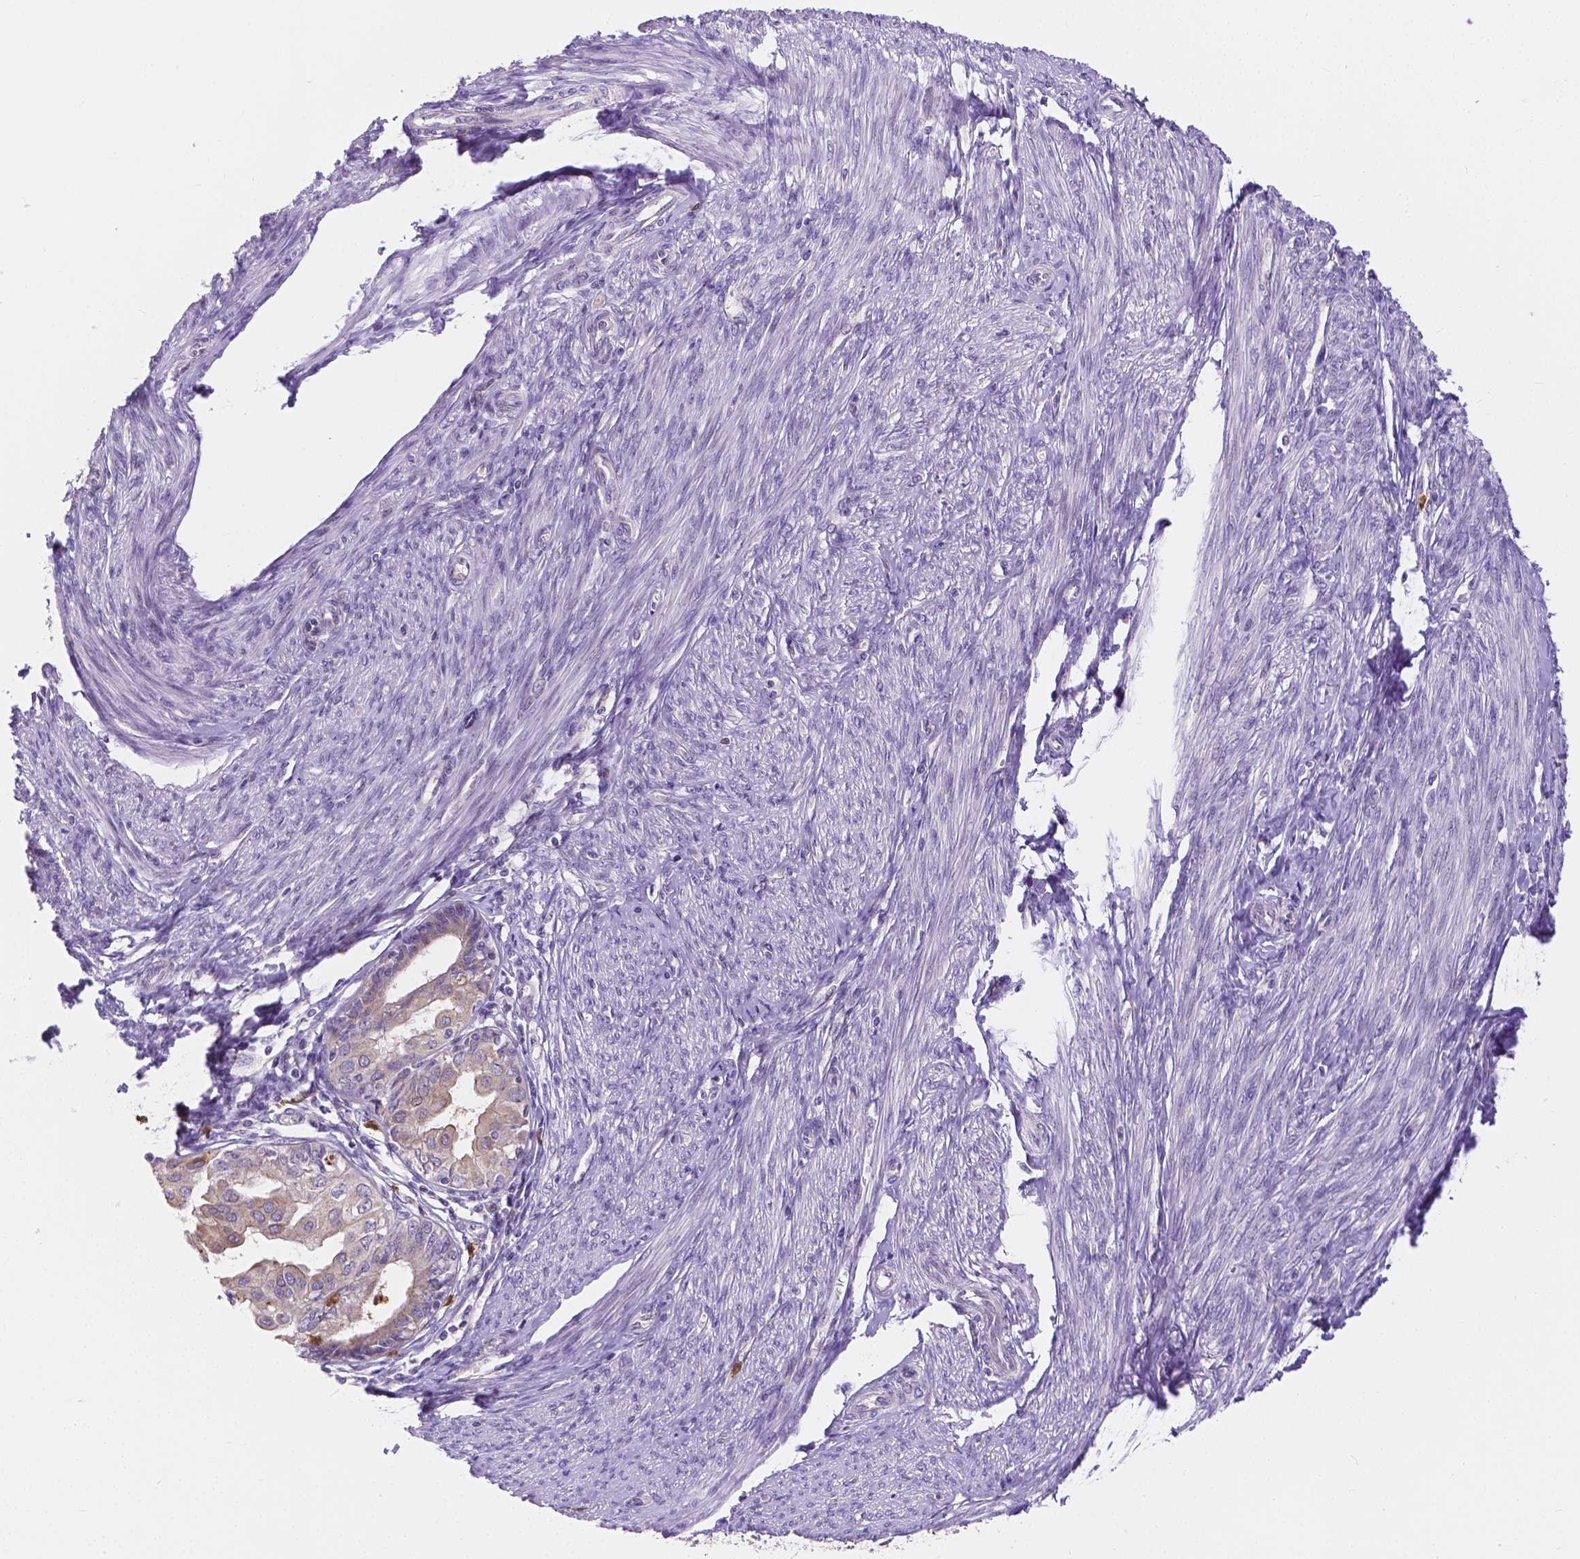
{"staining": {"intensity": "negative", "quantity": "none", "location": "none"}, "tissue": "endometrial cancer", "cell_type": "Tumor cells", "image_type": "cancer", "snomed": [{"axis": "morphology", "description": "Adenocarcinoma, NOS"}, {"axis": "topography", "description": "Endometrium"}], "caption": "This is an IHC histopathology image of human endometrial adenocarcinoma. There is no positivity in tumor cells.", "gene": "ZNRD2", "patient": {"sex": "female", "age": 68}}